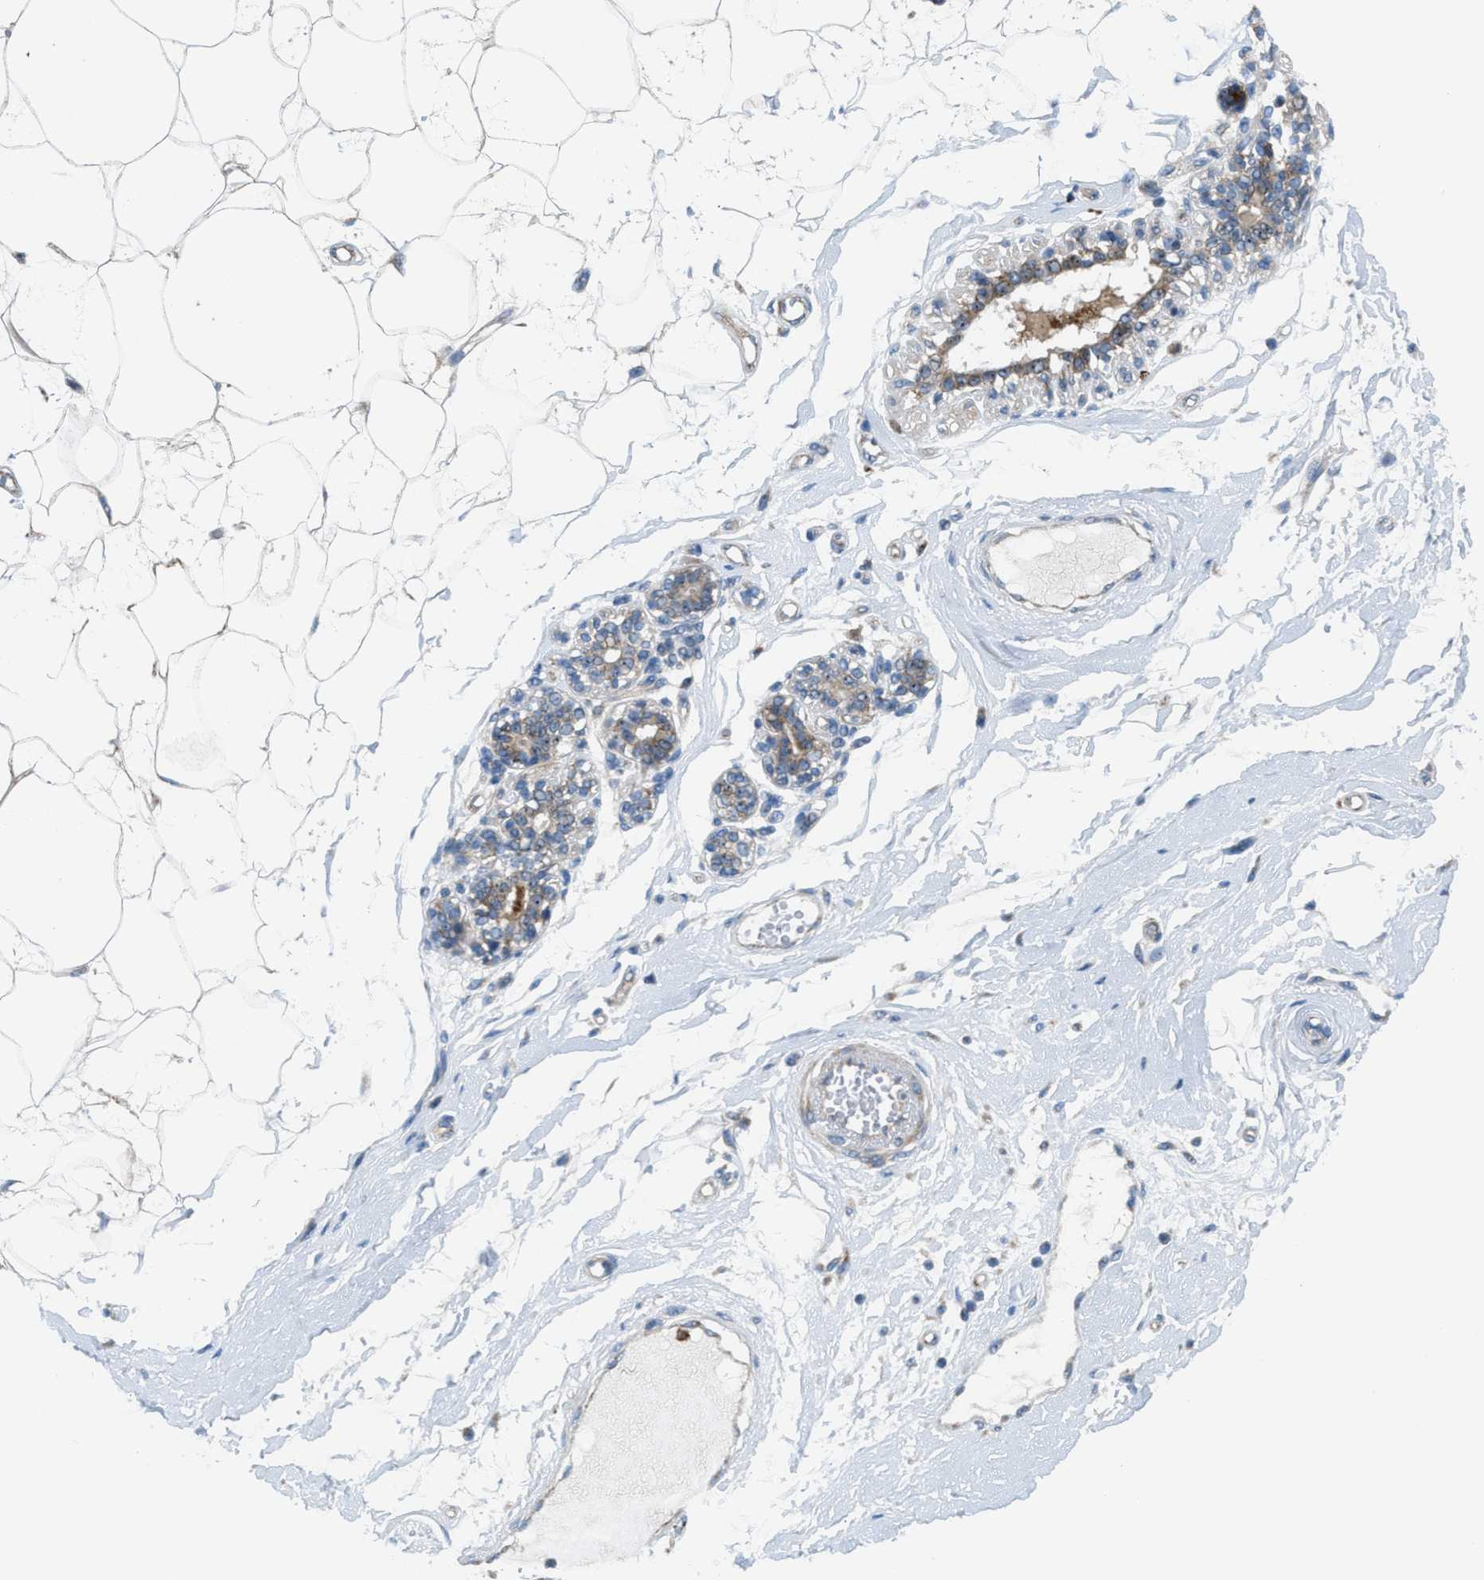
{"staining": {"intensity": "negative", "quantity": "none", "location": "none"}, "tissue": "breast", "cell_type": "Adipocytes", "image_type": "normal", "snomed": [{"axis": "morphology", "description": "Normal tissue, NOS"}, {"axis": "morphology", "description": "Lobular carcinoma"}, {"axis": "topography", "description": "Breast"}], "caption": "A high-resolution histopathology image shows immunohistochemistry (IHC) staining of normal breast, which reveals no significant expression in adipocytes. (DAB (3,3'-diaminobenzidine) IHC visualized using brightfield microscopy, high magnification).", "gene": "TPH1", "patient": {"sex": "female", "age": 59}}